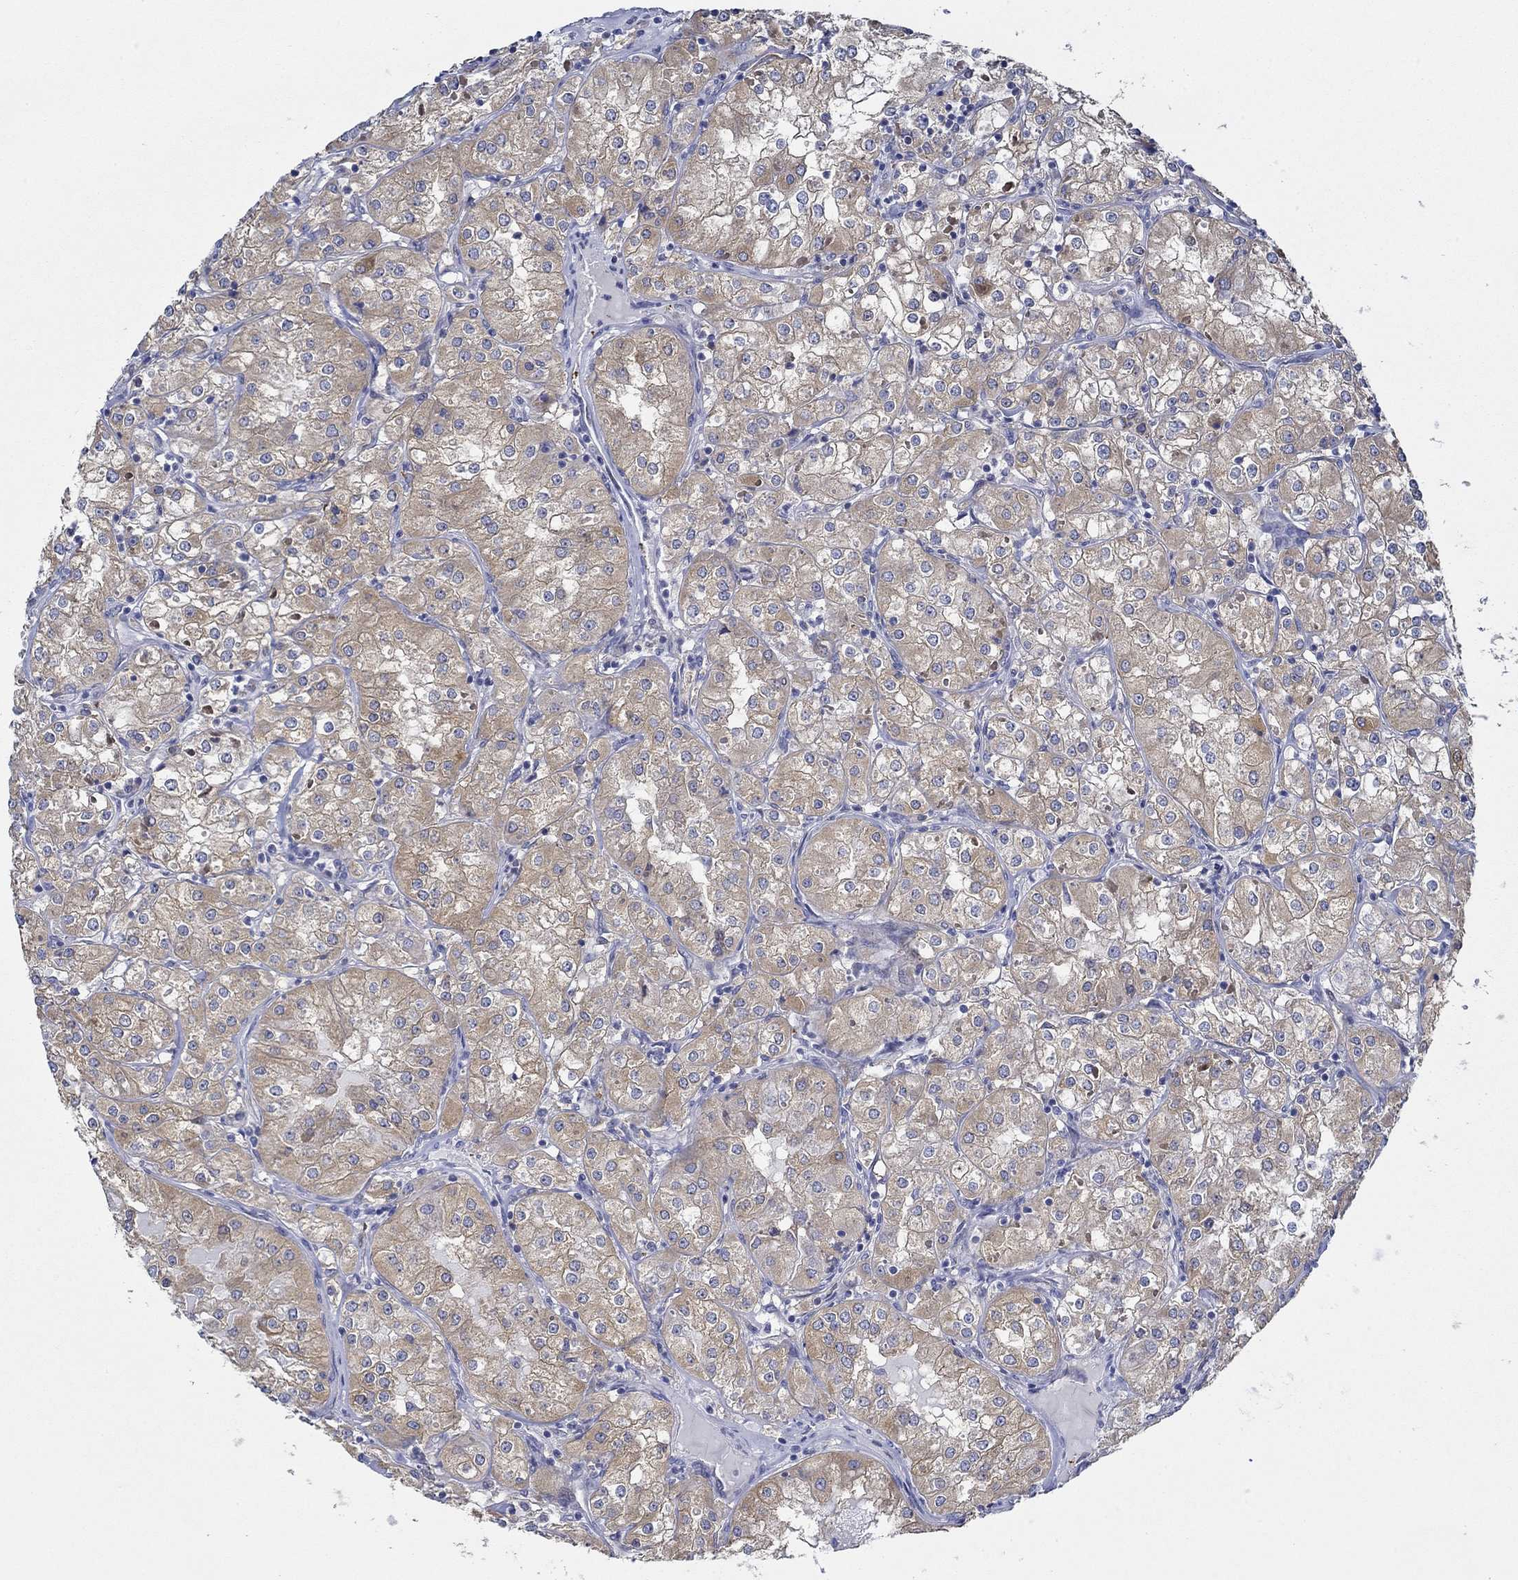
{"staining": {"intensity": "moderate", "quantity": ">75%", "location": "cytoplasmic/membranous"}, "tissue": "renal cancer", "cell_type": "Tumor cells", "image_type": "cancer", "snomed": [{"axis": "morphology", "description": "Adenocarcinoma, NOS"}, {"axis": "topography", "description": "Kidney"}], "caption": "A high-resolution image shows IHC staining of adenocarcinoma (renal), which displays moderate cytoplasmic/membranous expression in about >75% of tumor cells.", "gene": "SLC27A3", "patient": {"sex": "male", "age": 77}}